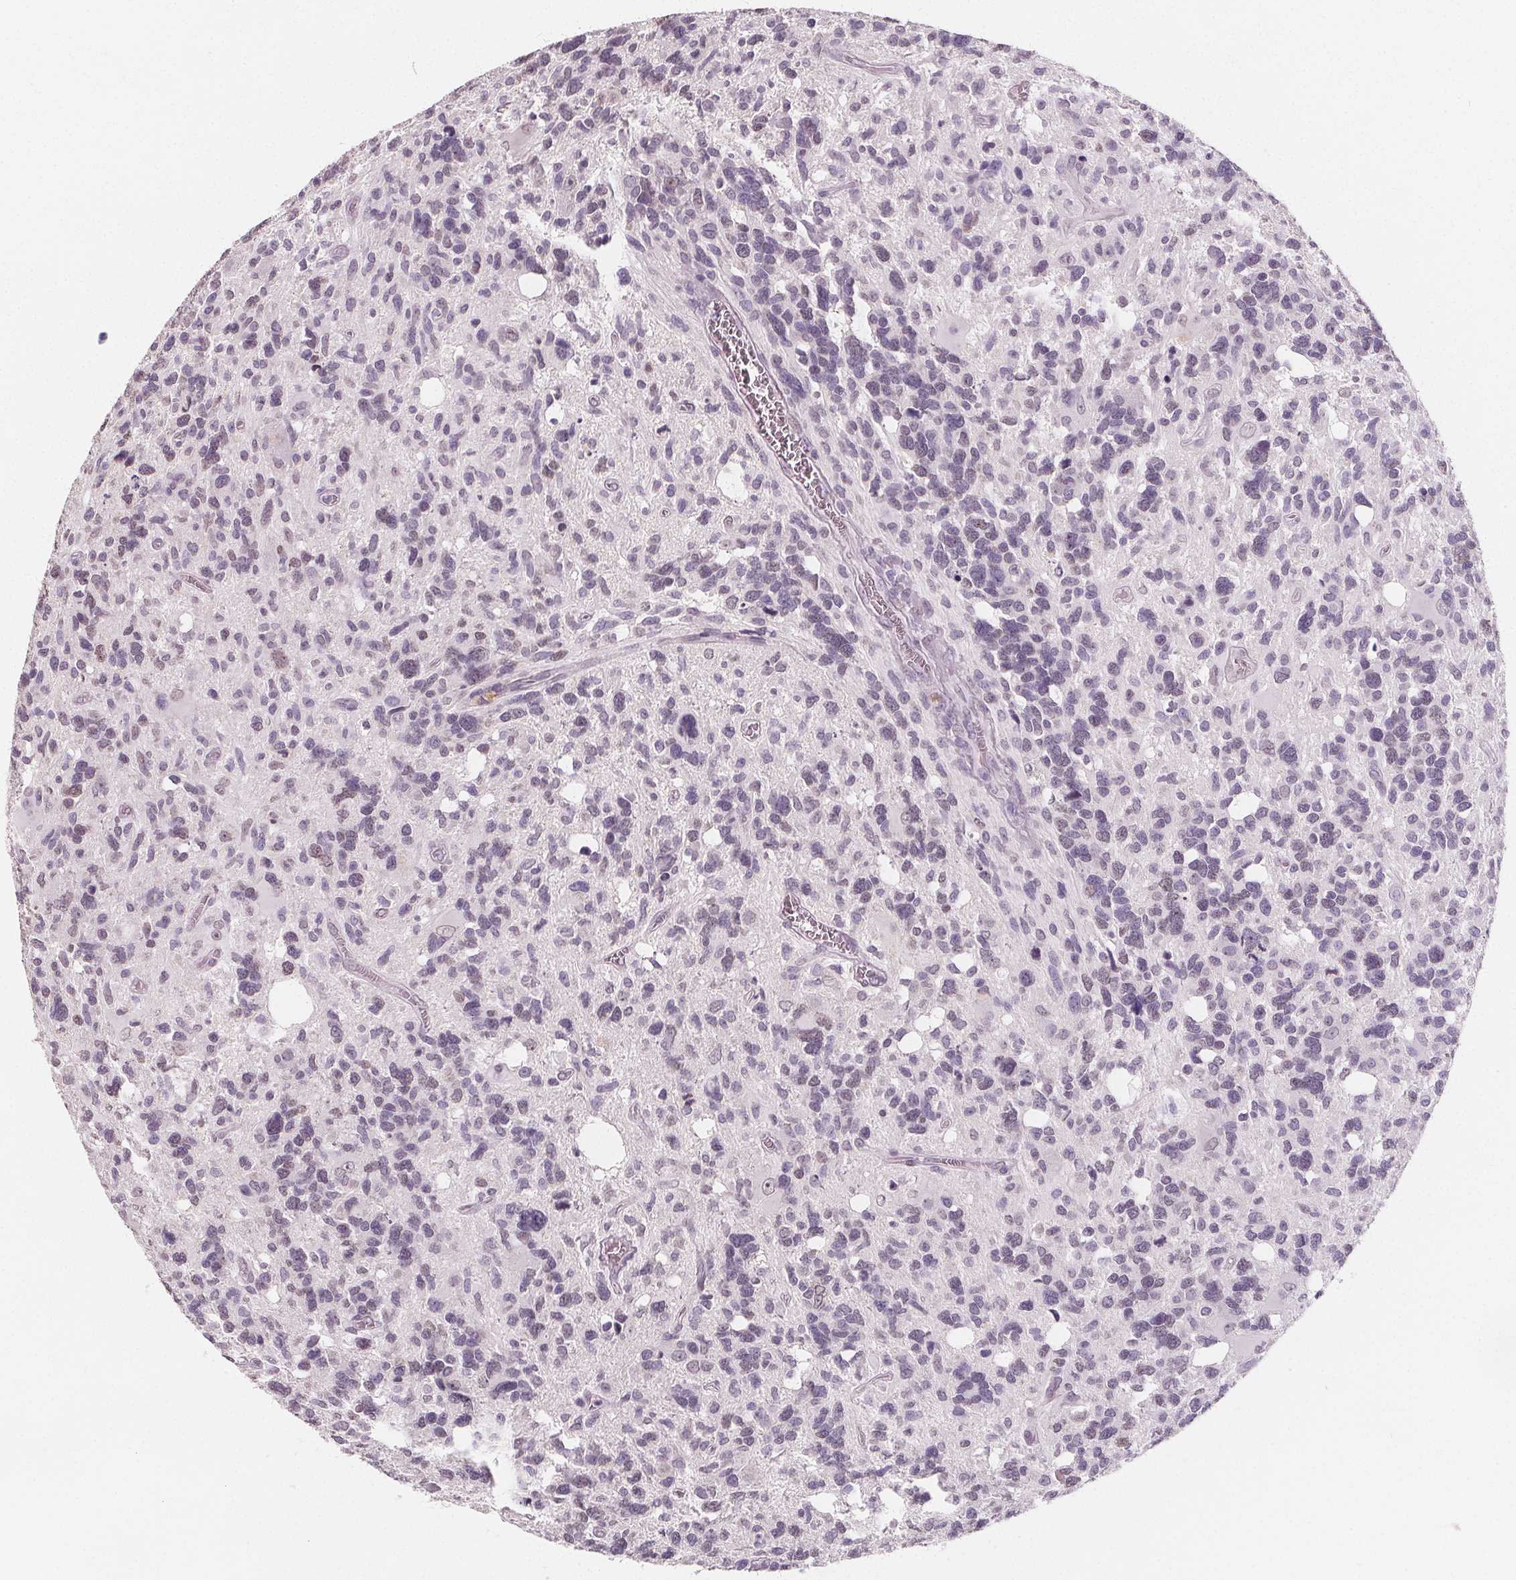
{"staining": {"intensity": "weak", "quantity": "<25%", "location": "nuclear"}, "tissue": "glioma", "cell_type": "Tumor cells", "image_type": "cancer", "snomed": [{"axis": "morphology", "description": "Glioma, malignant, High grade"}, {"axis": "topography", "description": "Brain"}], "caption": "Malignant glioma (high-grade) stained for a protein using immunohistochemistry demonstrates no positivity tumor cells.", "gene": "DBX2", "patient": {"sex": "male", "age": 49}}